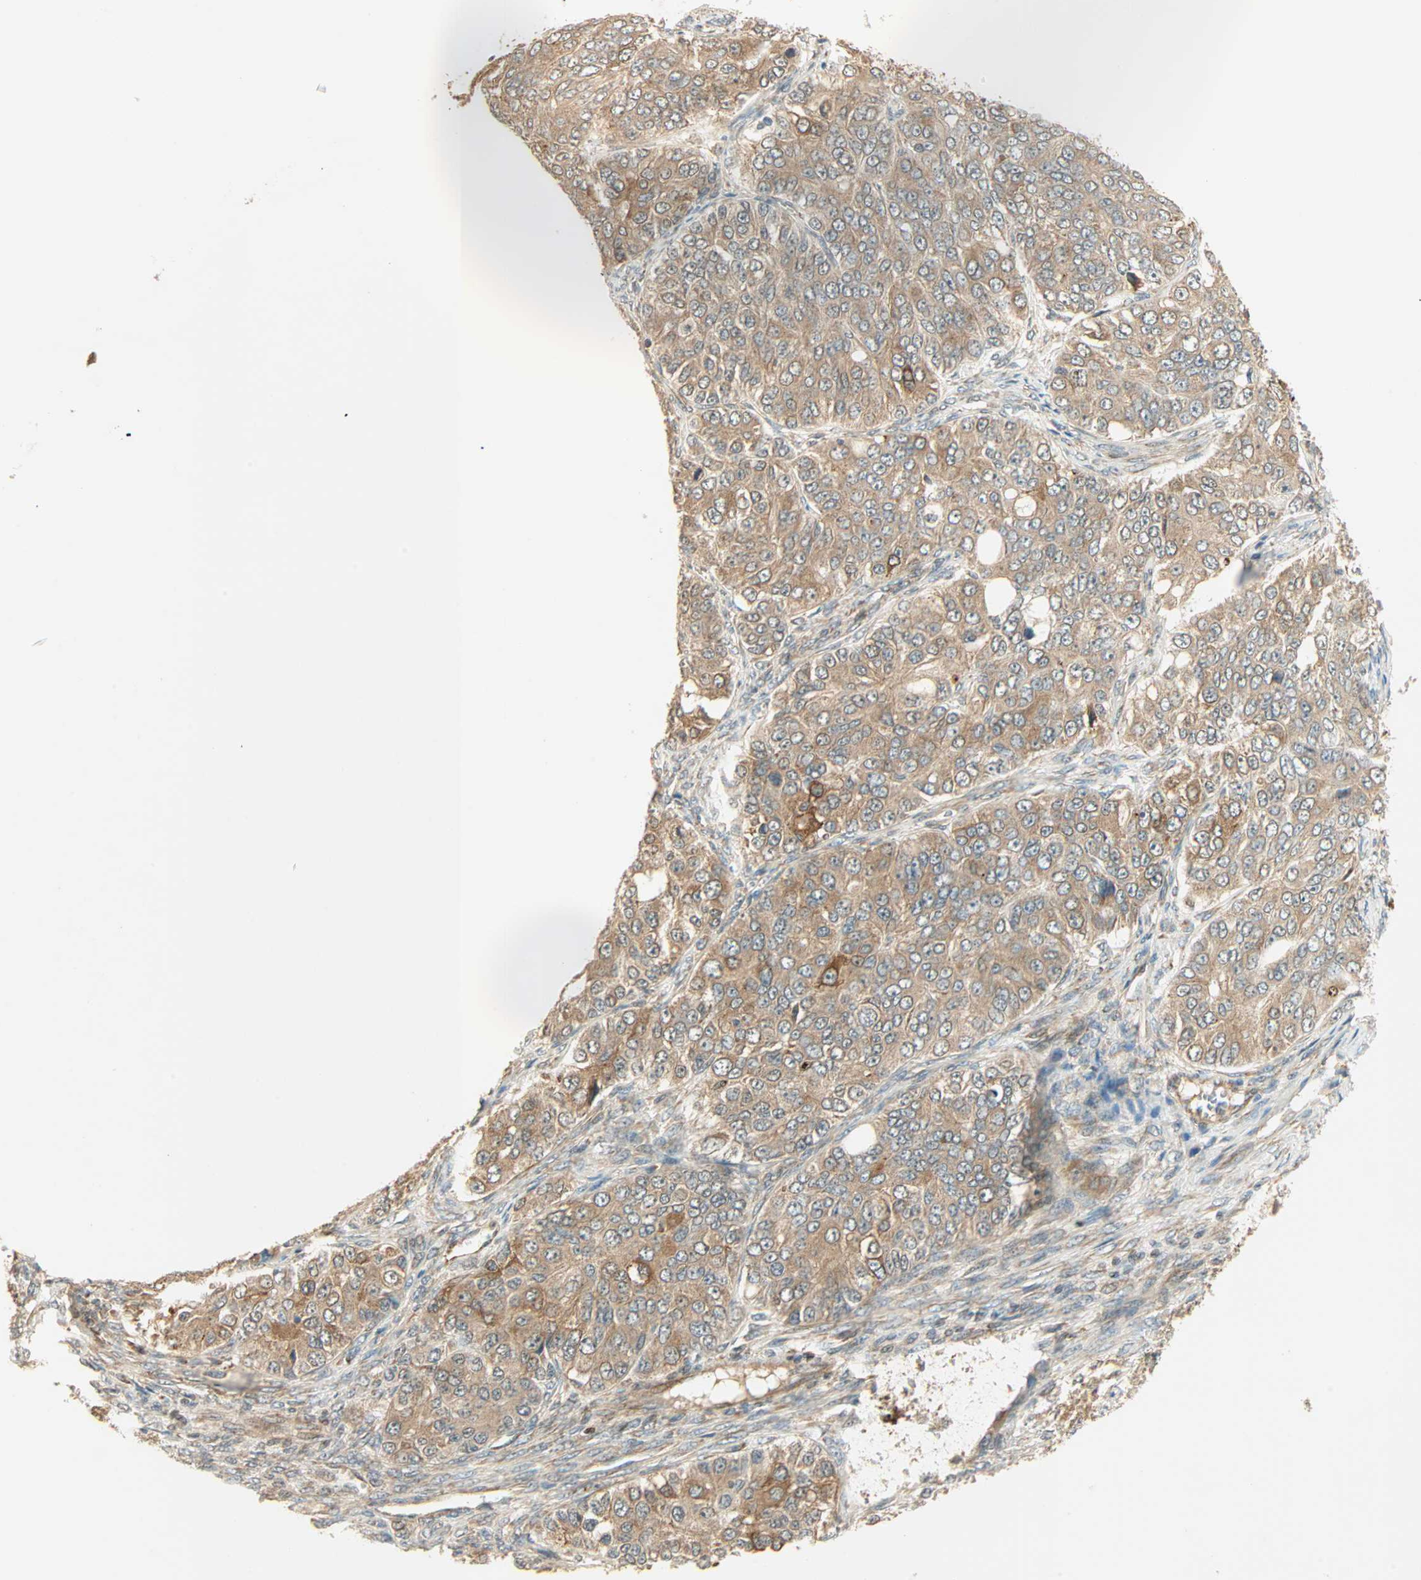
{"staining": {"intensity": "moderate", "quantity": ">75%", "location": "cytoplasmic/membranous"}, "tissue": "ovarian cancer", "cell_type": "Tumor cells", "image_type": "cancer", "snomed": [{"axis": "morphology", "description": "Carcinoma, endometroid"}, {"axis": "topography", "description": "Ovary"}], "caption": "Immunohistochemistry (IHC) image of human ovarian cancer (endometroid carcinoma) stained for a protein (brown), which demonstrates medium levels of moderate cytoplasmic/membranous positivity in about >75% of tumor cells.", "gene": "PNPLA6", "patient": {"sex": "female", "age": 51}}